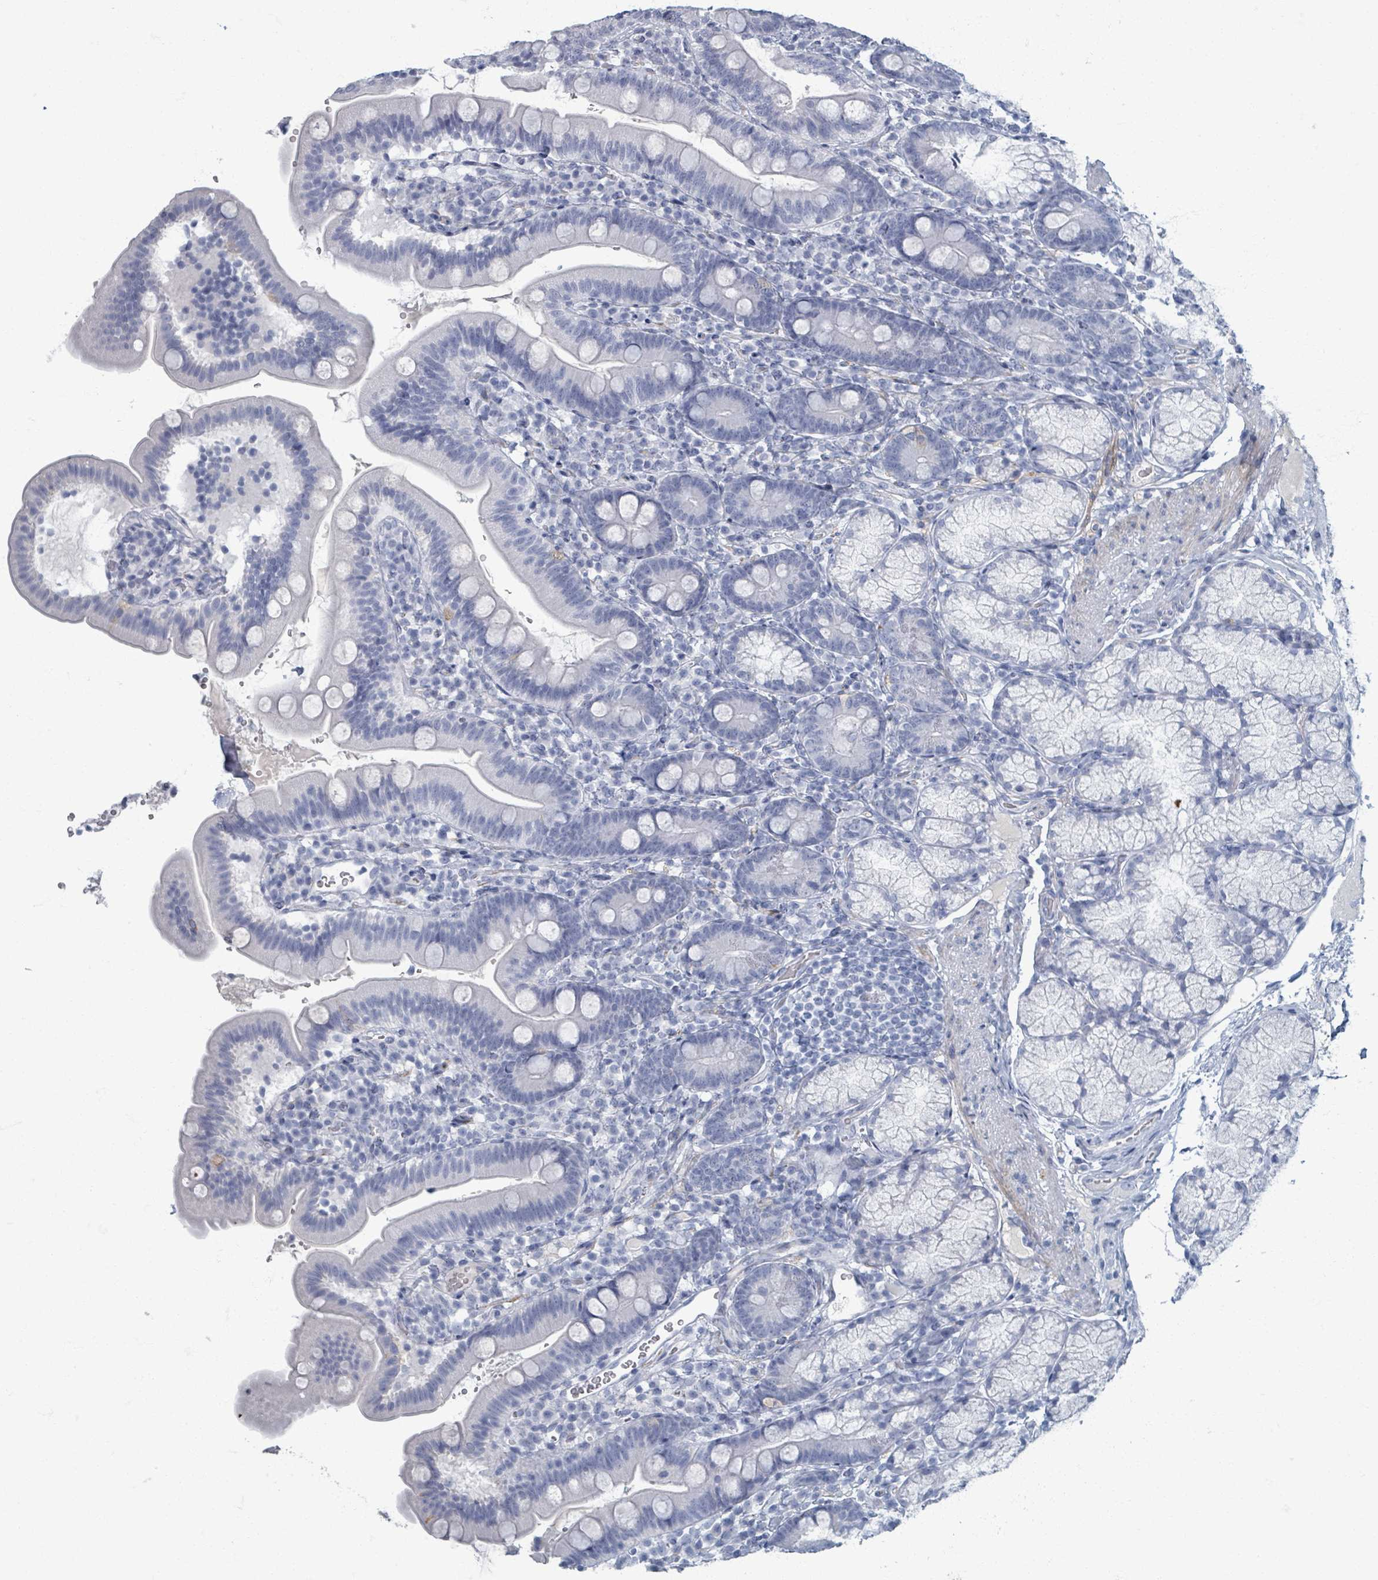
{"staining": {"intensity": "negative", "quantity": "none", "location": "none"}, "tissue": "duodenum", "cell_type": "Glandular cells", "image_type": "normal", "snomed": [{"axis": "morphology", "description": "Normal tissue, NOS"}, {"axis": "topography", "description": "Duodenum"}], "caption": "IHC histopathology image of unremarkable human duodenum stained for a protein (brown), which shows no positivity in glandular cells.", "gene": "TAS2R1", "patient": {"sex": "female", "age": 67}}